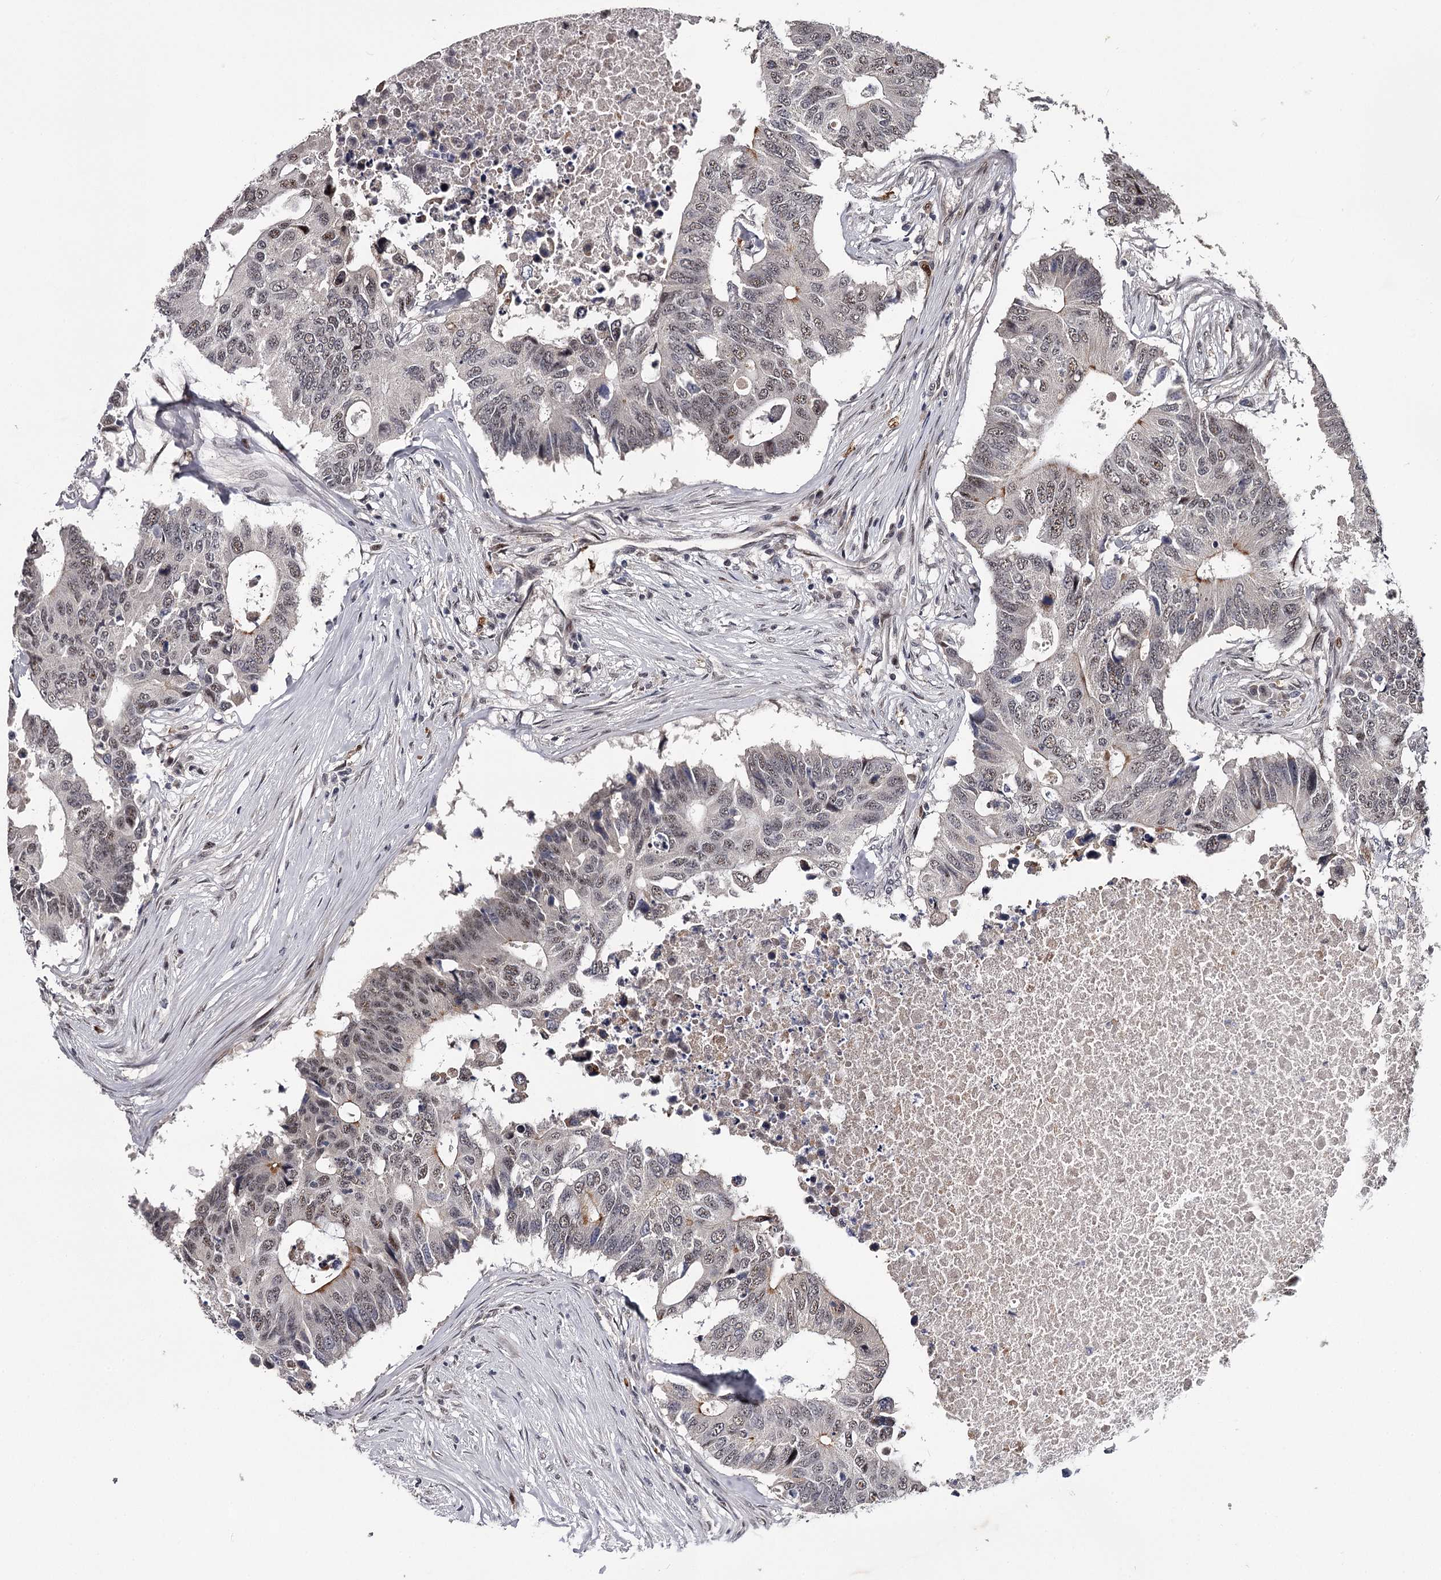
{"staining": {"intensity": "weak", "quantity": "<25%", "location": "cytoplasmic/membranous,nuclear"}, "tissue": "colorectal cancer", "cell_type": "Tumor cells", "image_type": "cancer", "snomed": [{"axis": "morphology", "description": "Adenocarcinoma, NOS"}, {"axis": "topography", "description": "Colon"}], "caption": "IHC of human colorectal cancer (adenocarcinoma) exhibits no positivity in tumor cells.", "gene": "RNF44", "patient": {"sex": "male", "age": 71}}